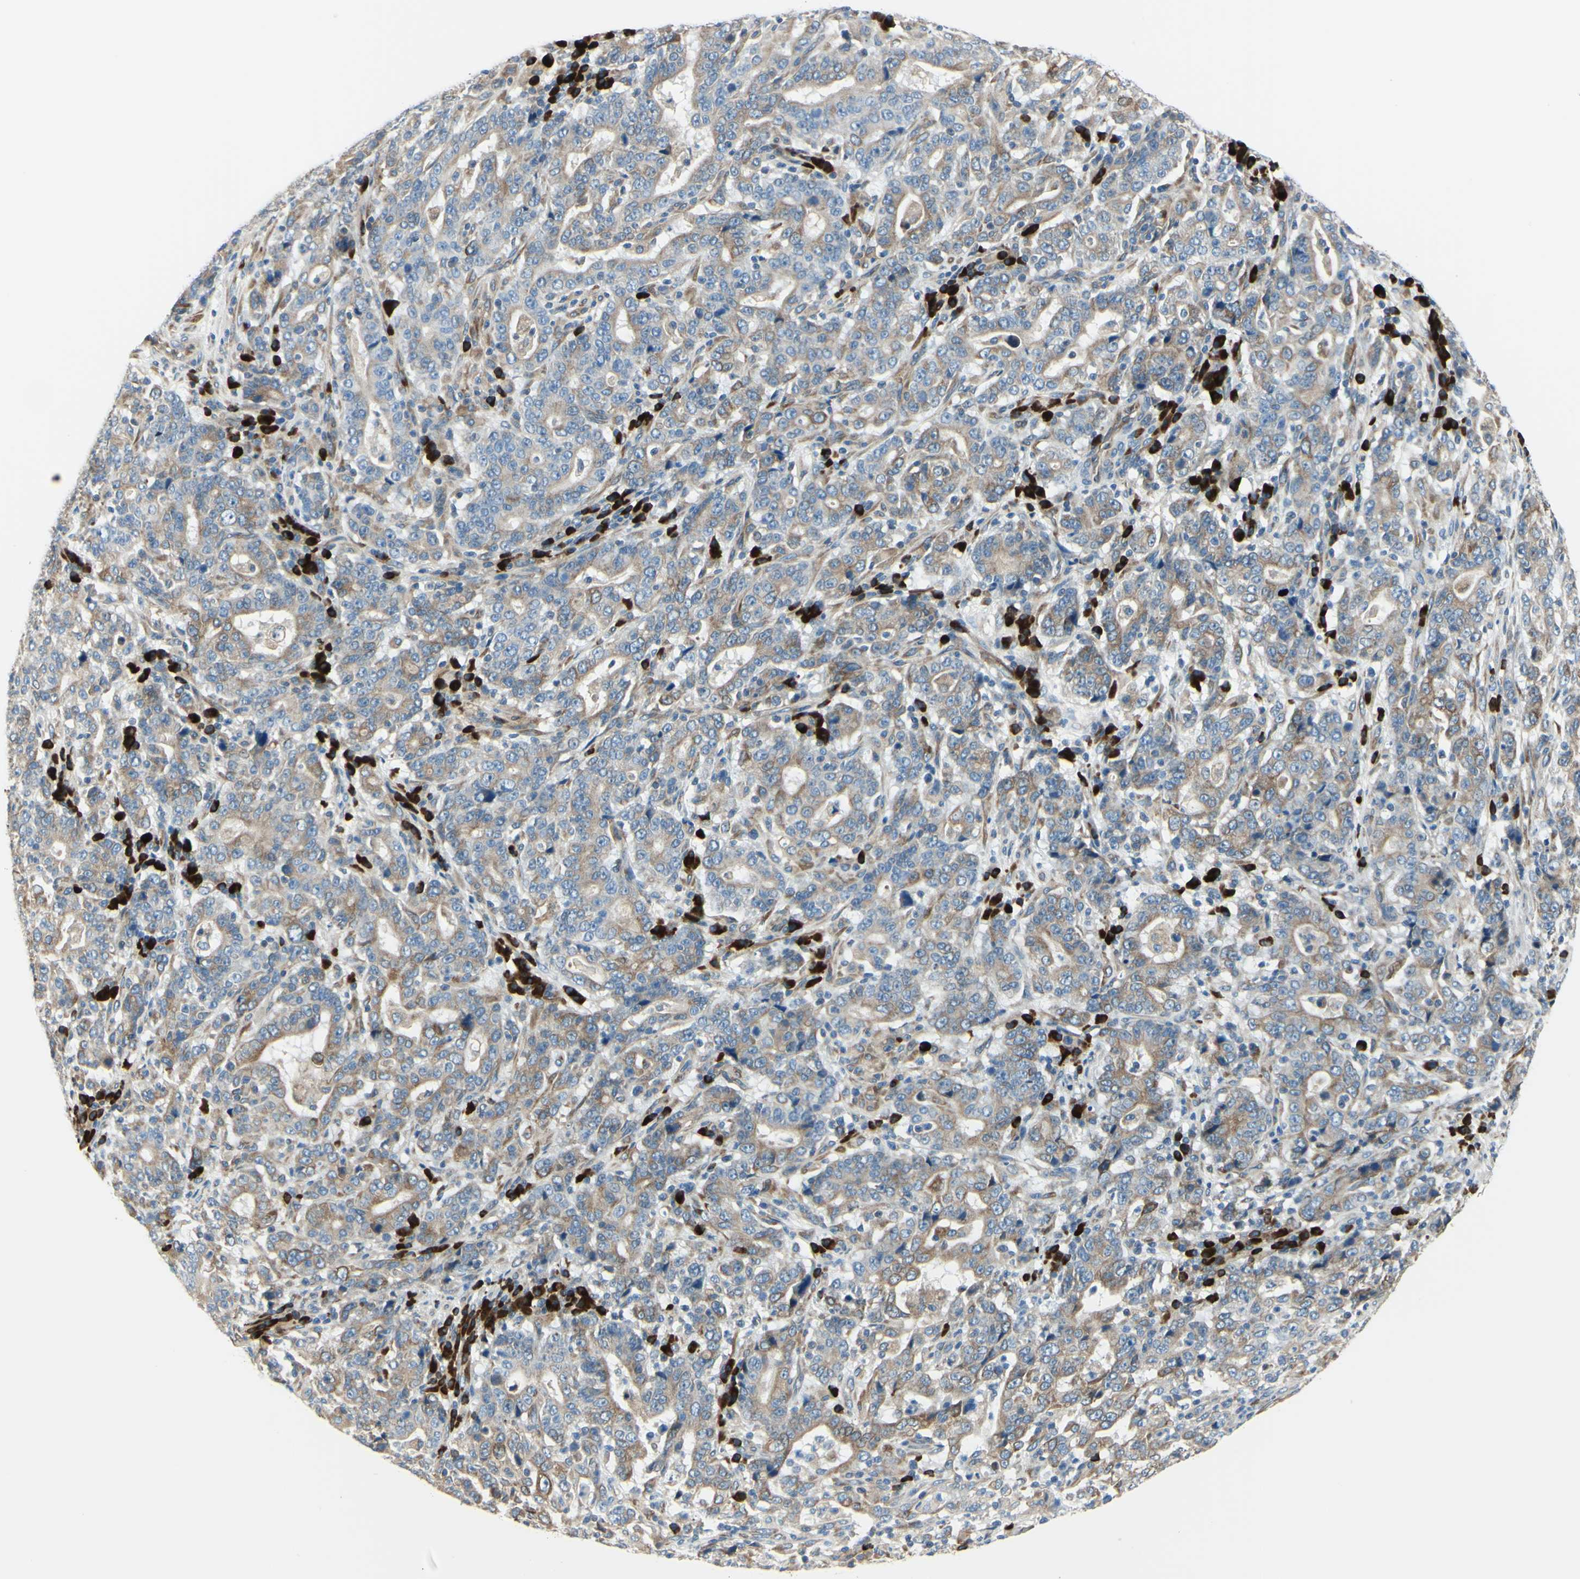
{"staining": {"intensity": "moderate", "quantity": ">75%", "location": "cytoplasmic/membranous"}, "tissue": "stomach cancer", "cell_type": "Tumor cells", "image_type": "cancer", "snomed": [{"axis": "morphology", "description": "Normal tissue, NOS"}, {"axis": "morphology", "description": "Adenocarcinoma, NOS"}, {"axis": "topography", "description": "Stomach, upper"}, {"axis": "topography", "description": "Stomach"}], "caption": "Immunohistochemistry (IHC) image of neoplastic tissue: human stomach adenocarcinoma stained using immunohistochemistry (IHC) demonstrates medium levels of moderate protein expression localized specifically in the cytoplasmic/membranous of tumor cells, appearing as a cytoplasmic/membranous brown color.", "gene": "SELENOS", "patient": {"sex": "male", "age": 59}}